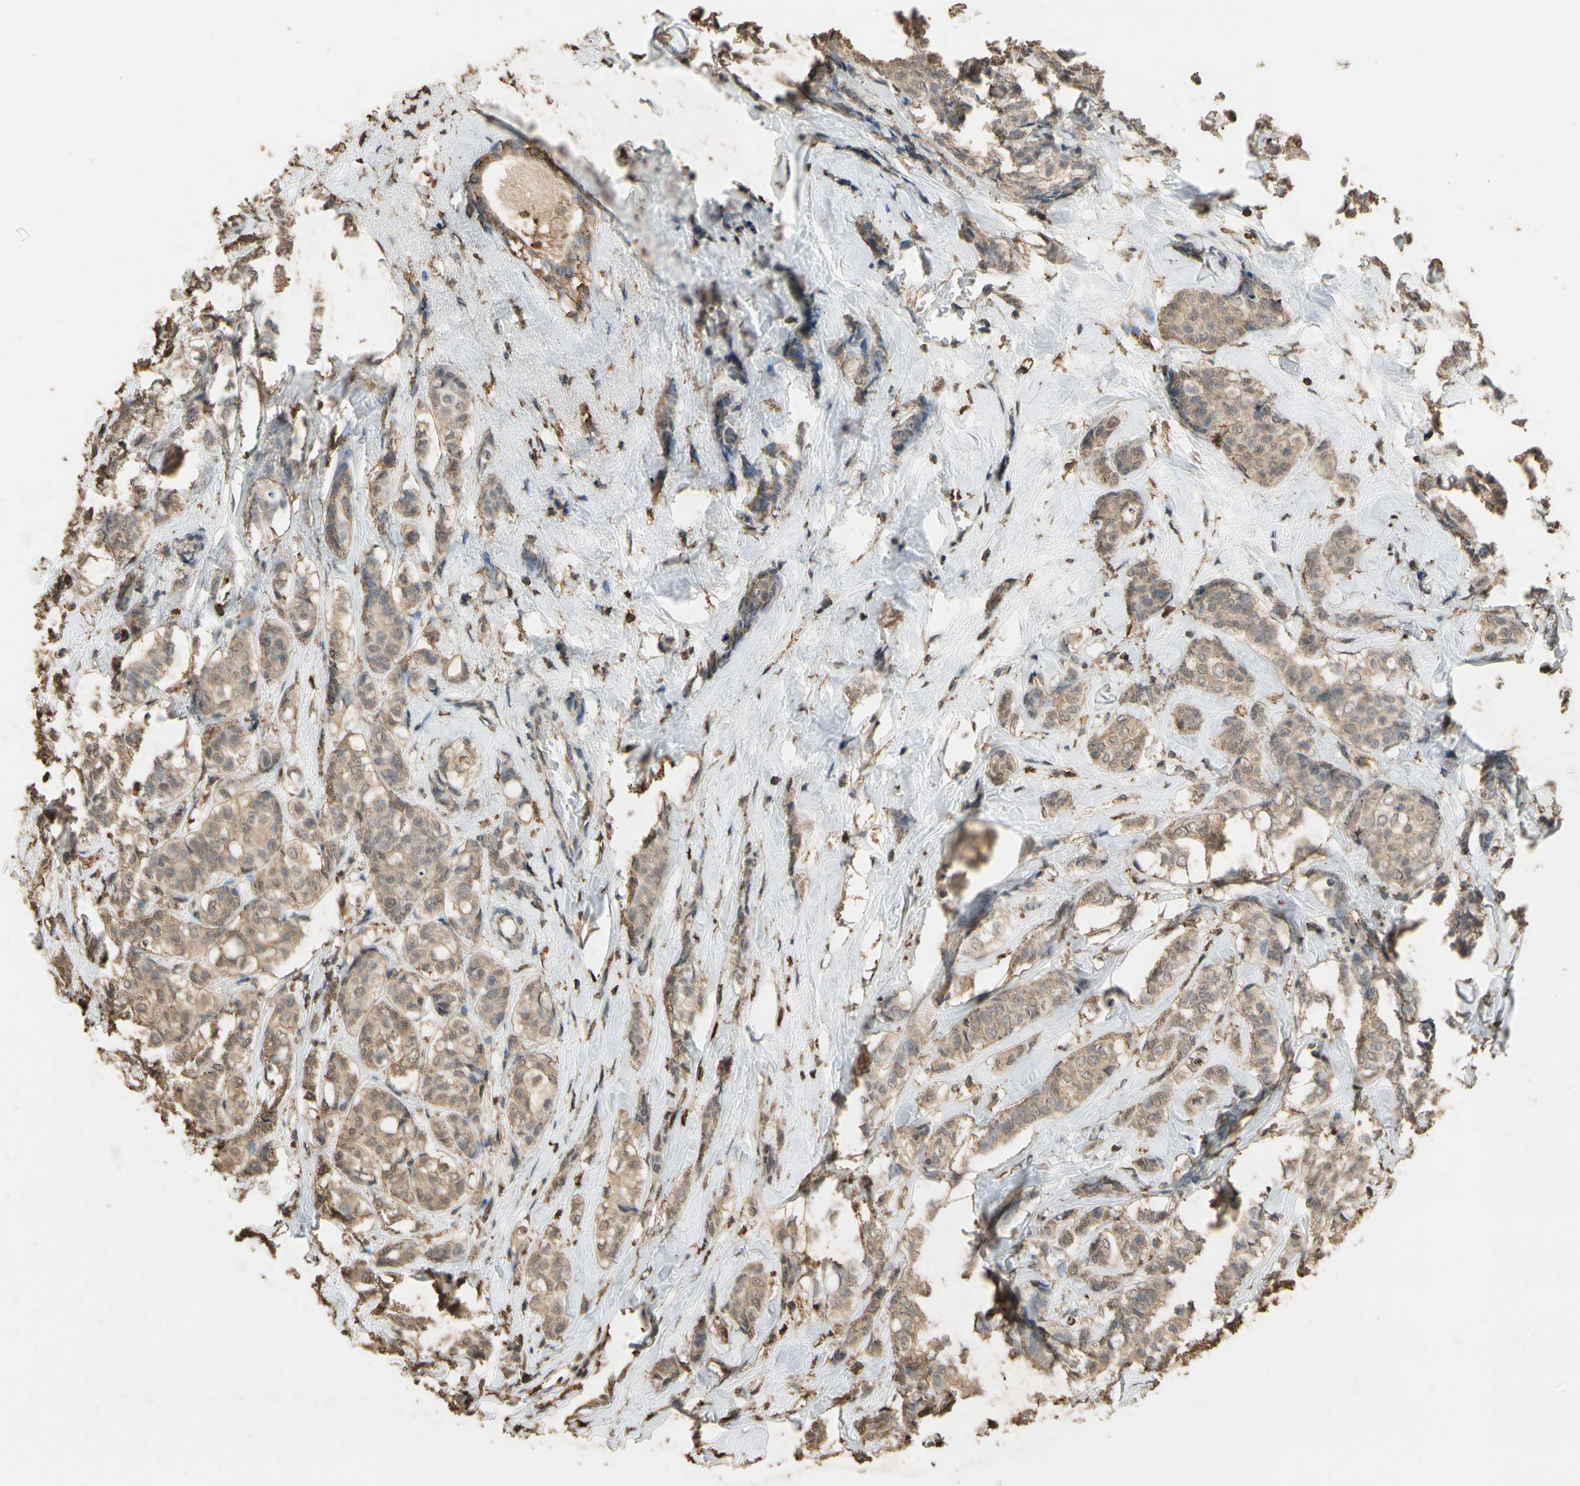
{"staining": {"intensity": "weak", "quantity": ">75%", "location": "cytoplasmic/membranous"}, "tissue": "breast cancer", "cell_type": "Tumor cells", "image_type": "cancer", "snomed": [{"axis": "morphology", "description": "Lobular carcinoma"}, {"axis": "topography", "description": "Breast"}], "caption": "Breast cancer (lobular carcinoma) stained for a protein reveals weak cytoplasmic/membranous positivity in tumor cells.", "gene": "TNFSF13B", "patient": {"sex": "female", "age": 60}}